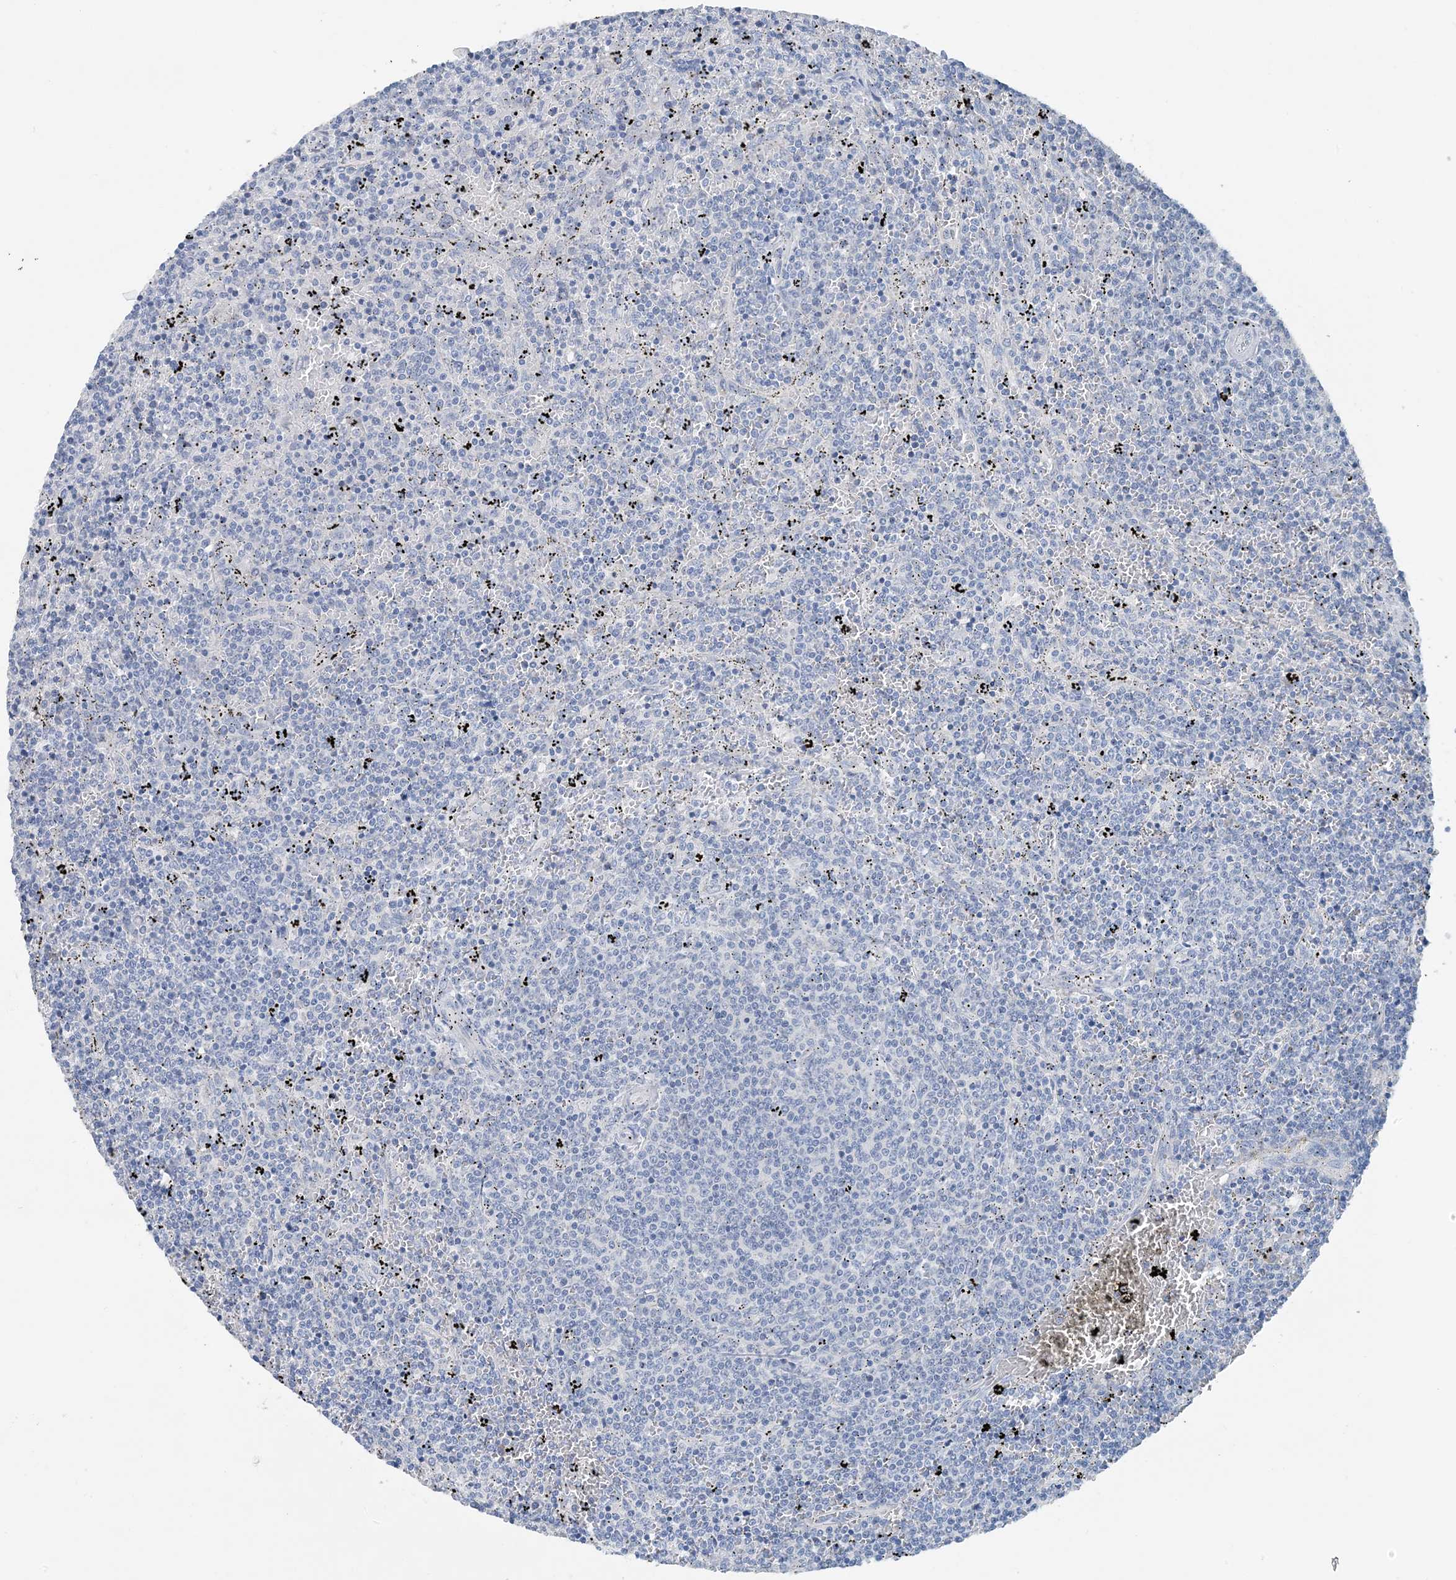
{"staining": {"intensity": "negative", "quantity": "none", "location": "none"}, "tissue": "lymphoma", "cell_type": "Tumor cells", "image_type": "cancer", "snomed": [{"axis": "morphology", "description": "Malignant lymphoma, non-Hodgkin's type, Low grade"}, {"axis": "topography", "description": "Spleen"}], "caption": "There is no significant staining in tumor cells of lymphoma. (DAB (3,3'-diaminobenzidine) immunohistochemistry (IHC) visualized using brightfield microscopy, high magnification).", "gene": "CTRL", "patient": {"sex": "female", "age": 50}}